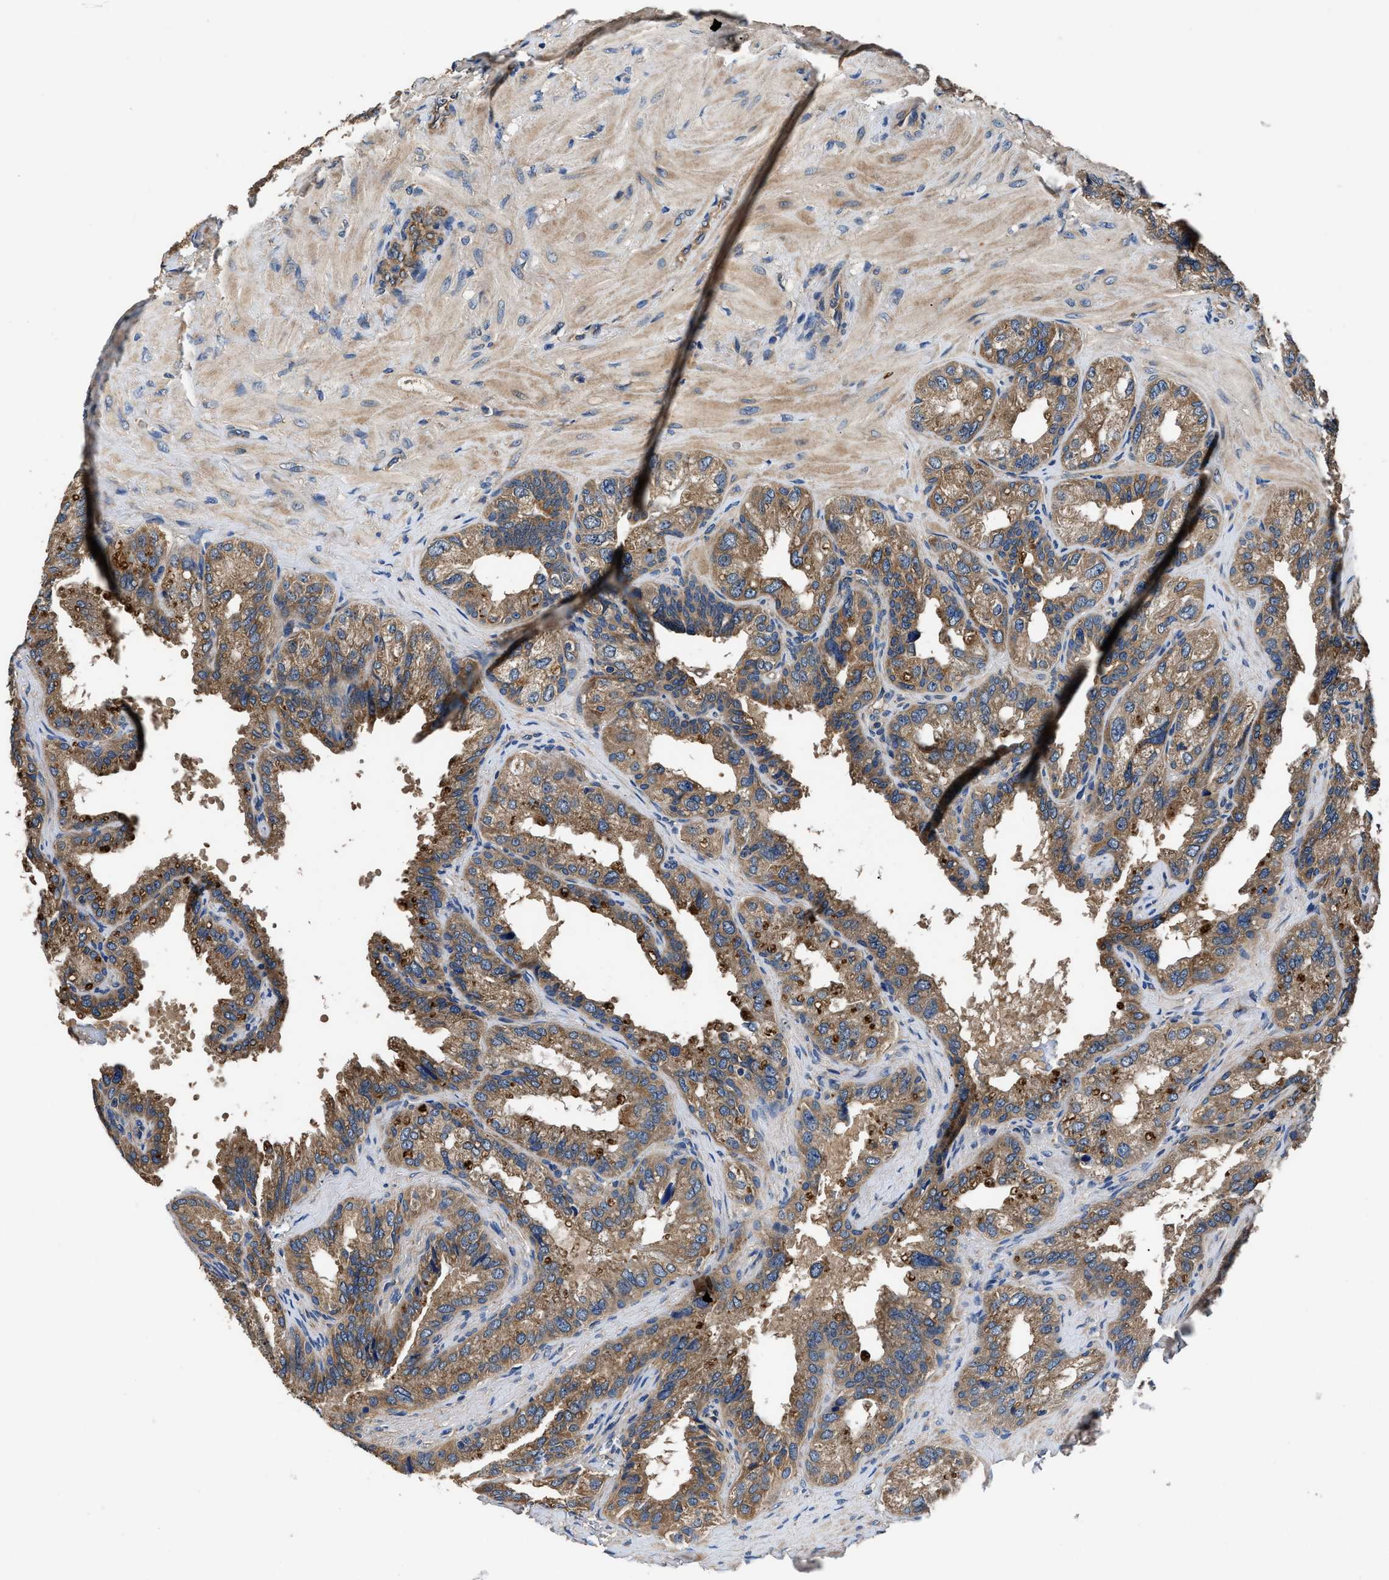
{"staining": {"intensity": "strong", "quantity": ">75%", "location": "cytoplasmic/membranous"}, "tissue": "seminal vesicle", "cell_type": "Glandular cells", "image_type": "normal", "snomed": [{"axis": "morphology", "description": "Normal tissue, NOS"}, {"axis": "topography", "description": "Seminal veicle"}], "caption": "This photomicrograph displays IHC staining of unremarkable seminal vesicle, with high strong cytoplasmic/membranous positivity in approximately >75% of glandular cells.", "gene": "DHRS7B", "patient": {"sex": "male", "age": 68}}